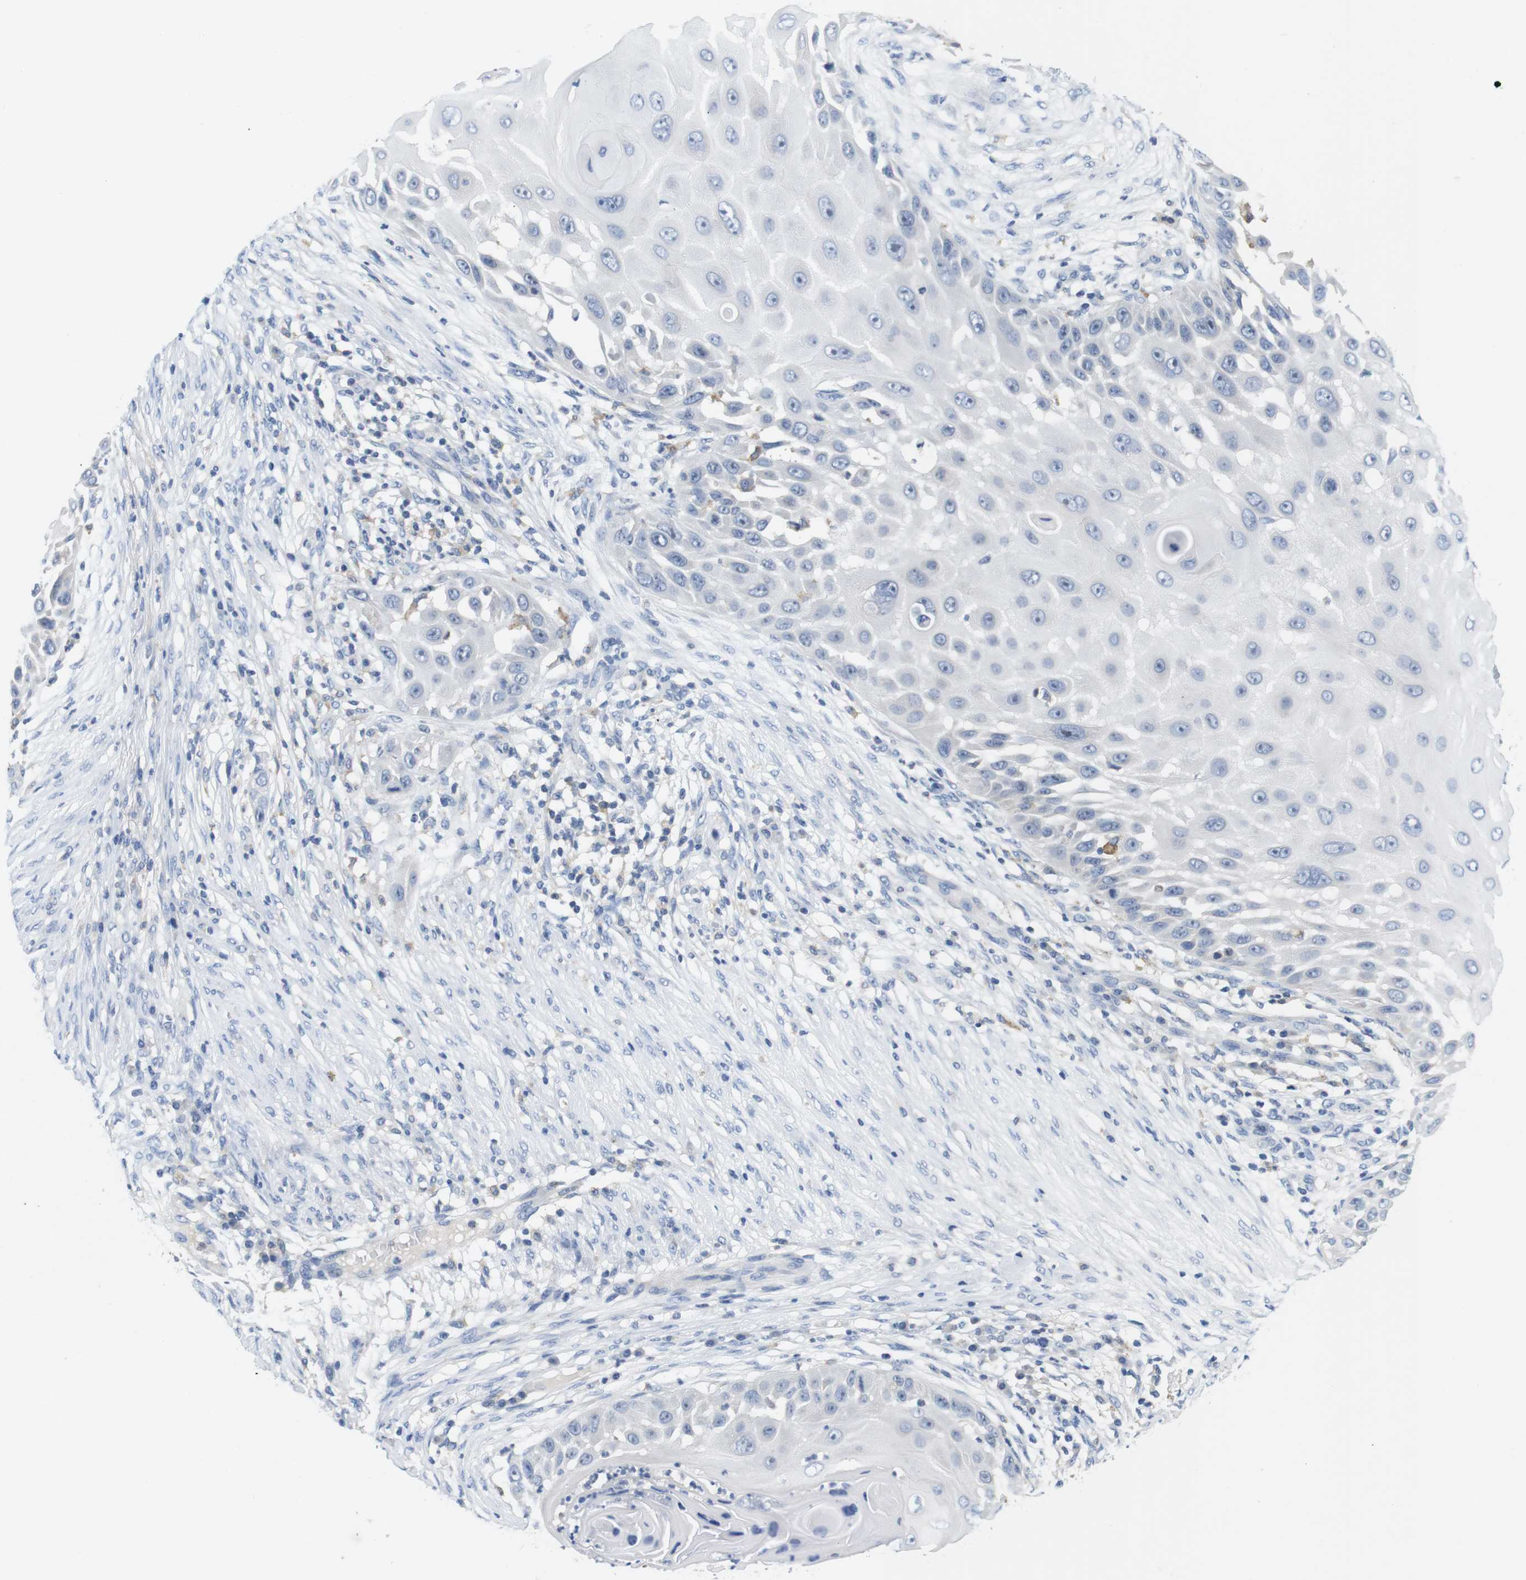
{"staining": {"intensity": "negative", "quantity": "none", "location": "none"}, "tissue": "skin cancer", "cell_type": "Tumor cells", "image_type": "cancer", "snomed": [{"axis": "morphology", "description": "Squamous cell carcinoma, NOS"}, {"axis": "topography", "description": "Skin"}], "caption": "IHC of human skin cancer exhibits no positivity in tumor cells.", "gene": "CNGA2", "patient": {"sex": "female", "age": 44}}